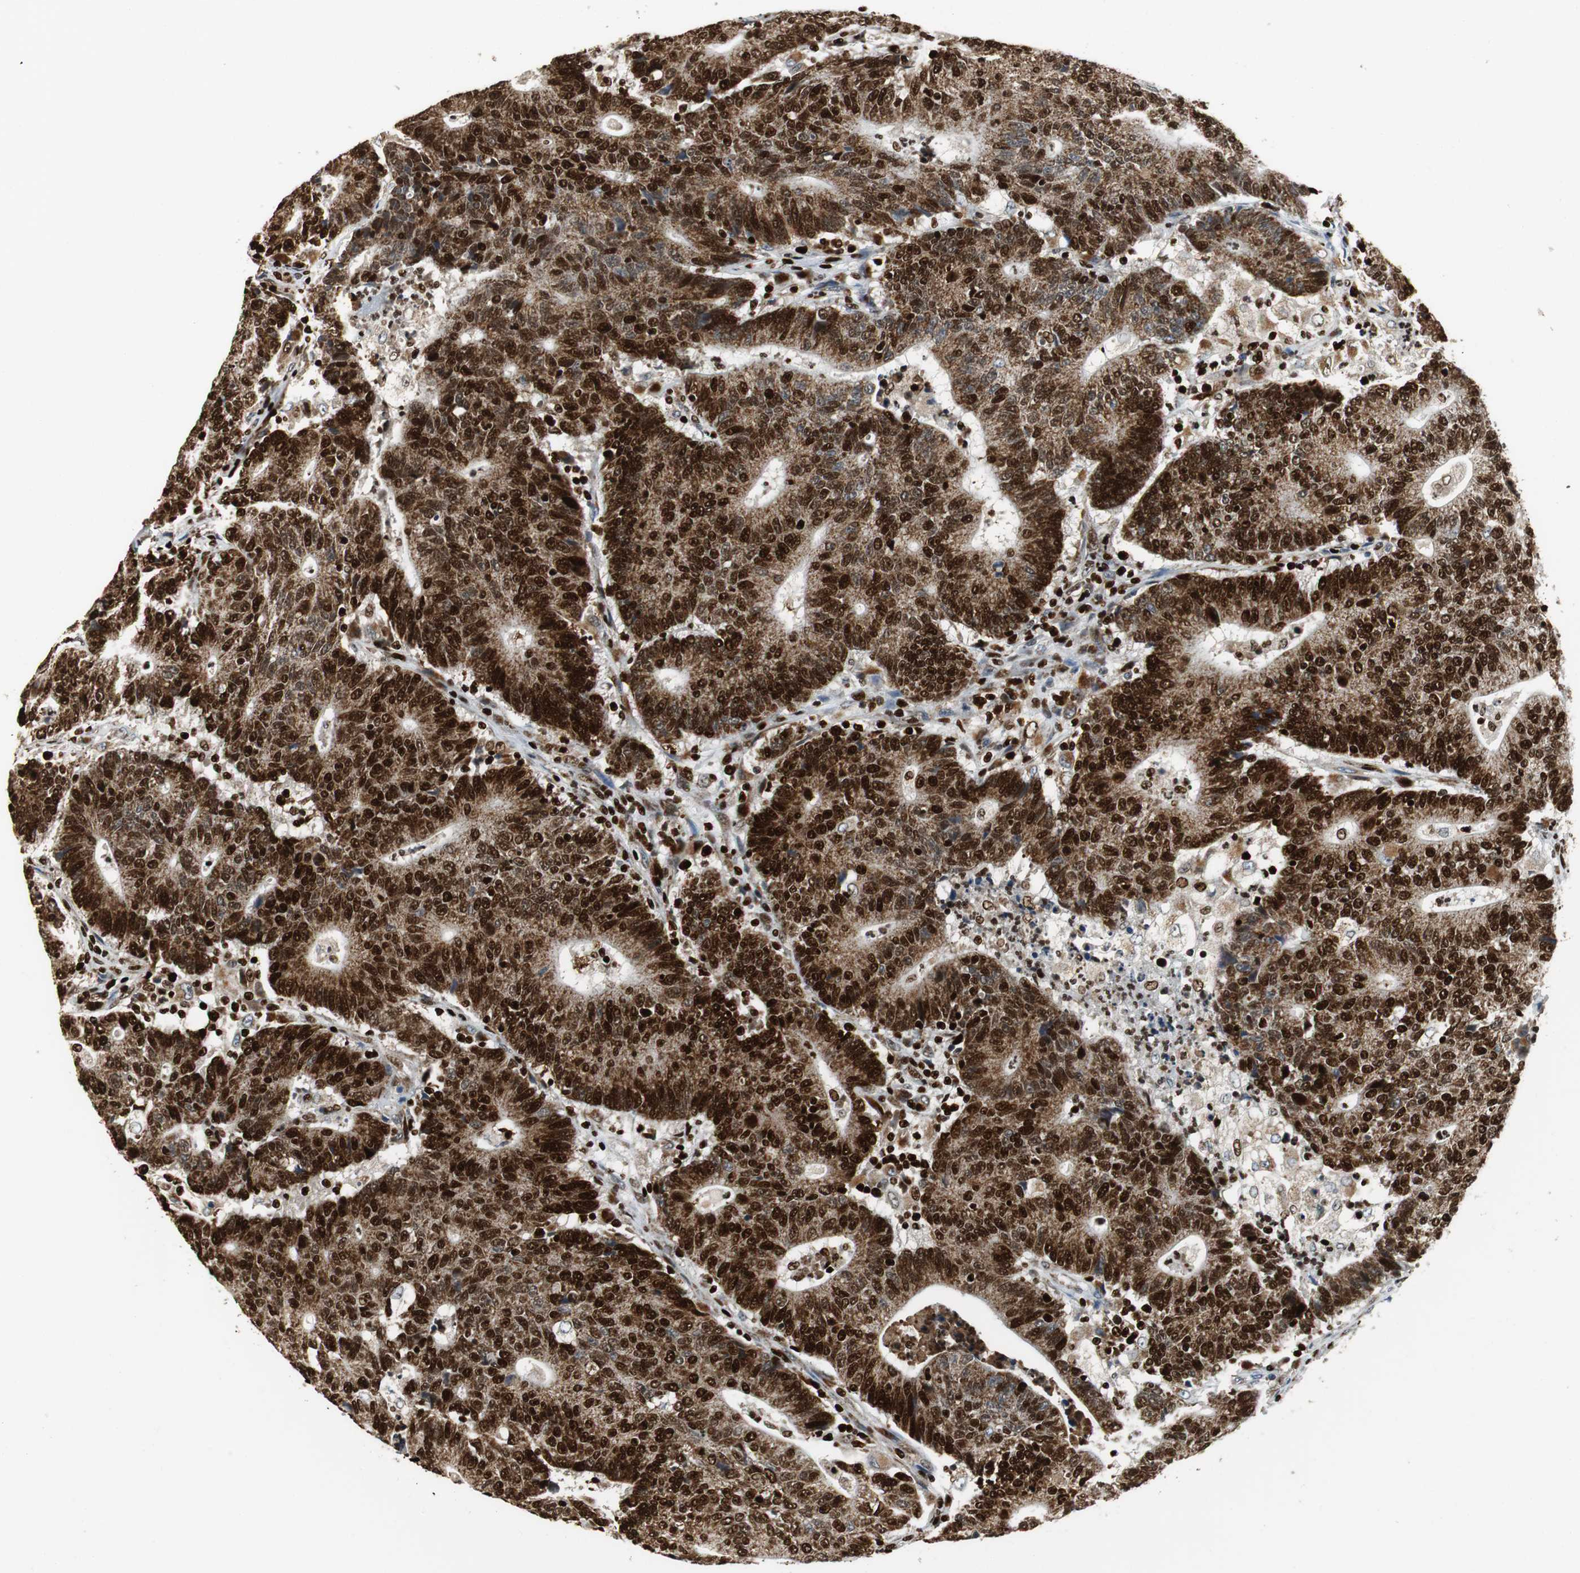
{"staining": {"intensity": "strong", "quantity": ">75%", "location": "cytoplasmic/membranous,nuclear"}, "tissue": "colorectal cancer", "cell_type": "Tumor cells", "image_type": "cancer", "snomed": [{"axis": "morphology", "description": "Normal tissue, NOS"}, {"axis": "morphology", "description": "Adenocarcinoma, NOS"}, {"axis": "topography", "description": "Colon"}], "caption": "Immunohistochemical staining of human colorectal cancer (adenocarcinoma) reveals strong cytoplasmic/membranous and nuclear protein staining in about >75% of tumor cells. The protein is stained brown, and the nuclei are stained in blue (DAB (3,3'-diaminobenzidine) IHC with brightfield microscopy, high magnification).", "gene": "HDAC1", "patient": {"sex": "female", "age": 75}}